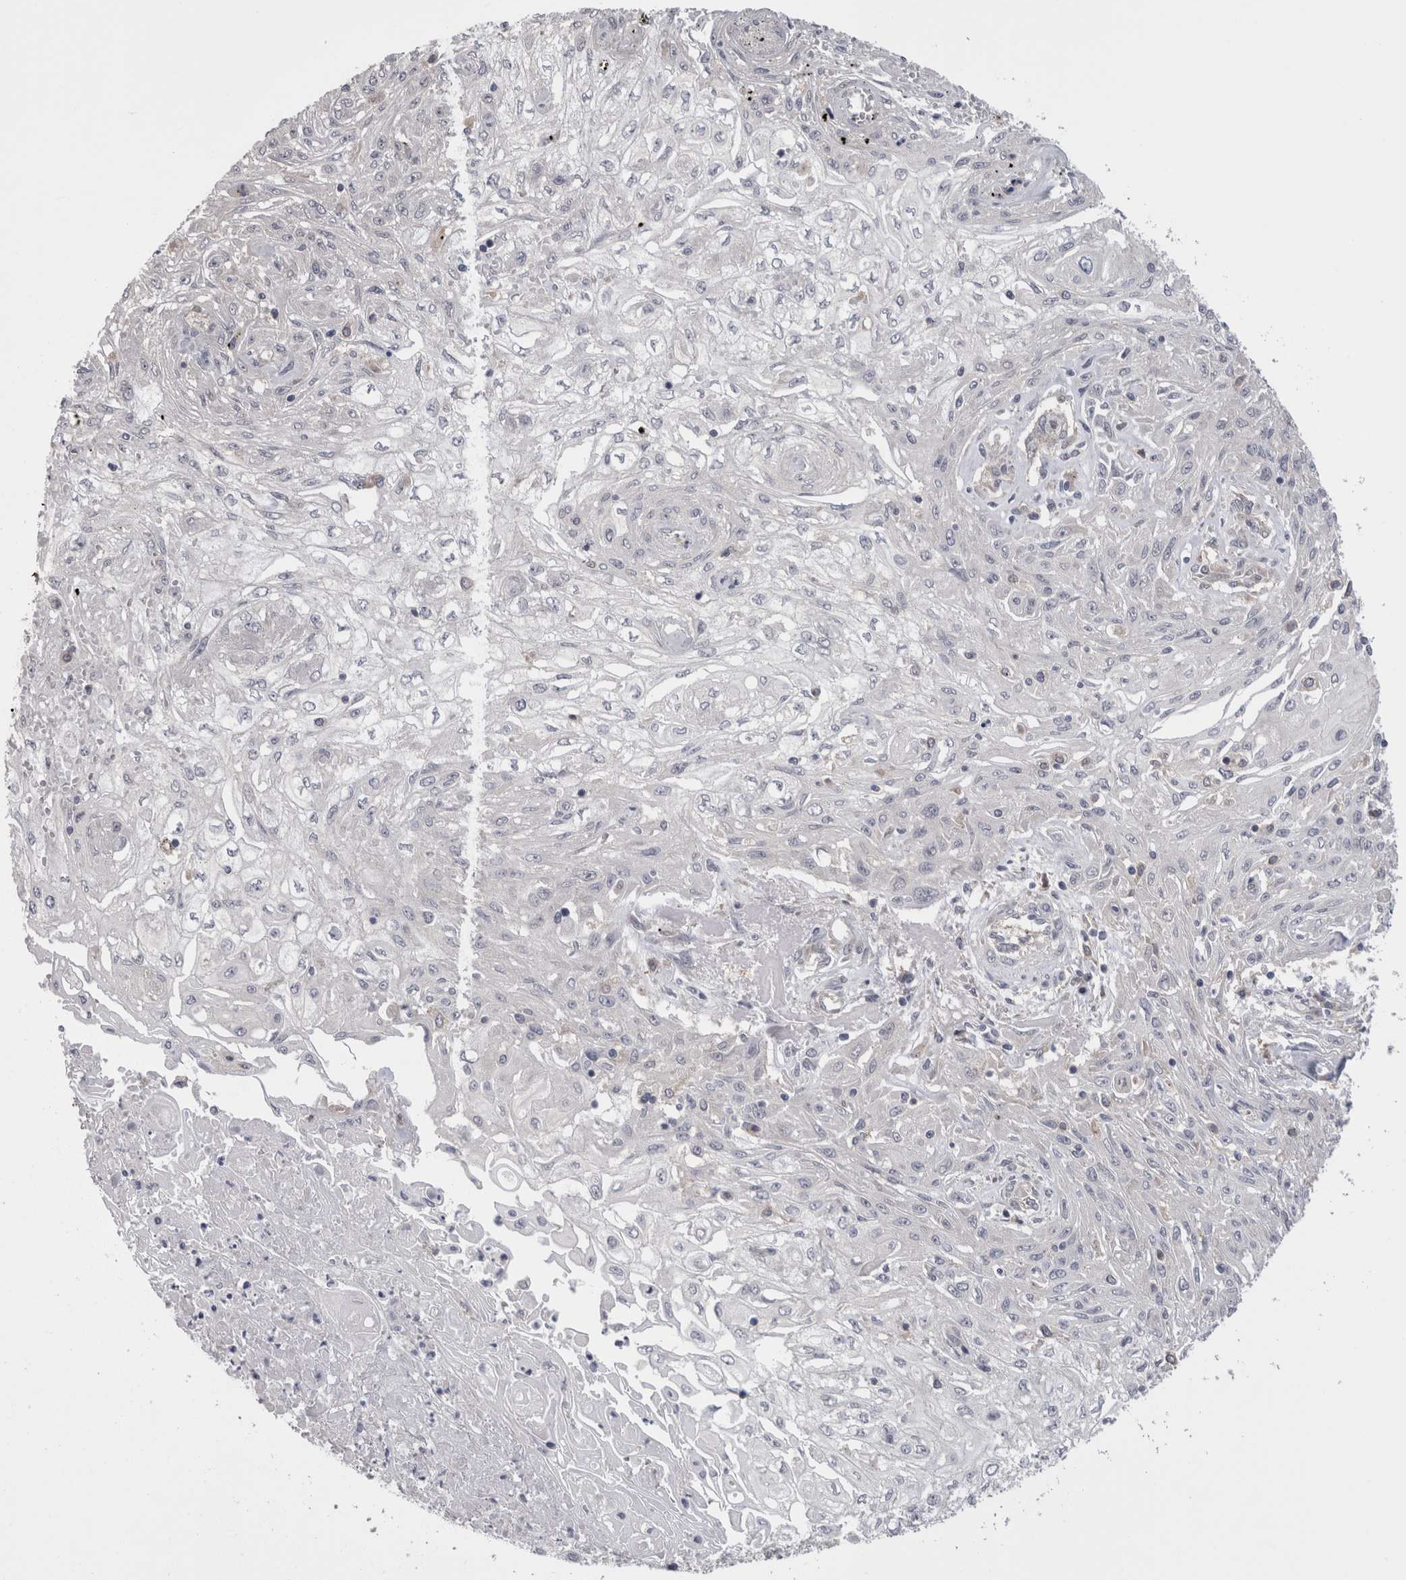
{"staining": {"intensity": "negative", "quantity": "none", "location": "none"}, "tissue": "skin cancer", "cell_type": "Tumor cells", "image_type": "cancer", "snomed": [{"axis": "morphology", "description": "Squamous cell carcinoma, NOS"}, {"axis": "morphology", "description": "Squamous cell carcinoma, metastatic, NOS"}, {"axis": "topography", "description": "Skin"}, {"axis": "topography", "description": "Lymph node"}], "caption": "The photomicrograph demonstrates no staining of tumor cells in skin cancer (squamous cell carcinoma).", "gene": "DCTN6", "patient": {"sex": "male", "age": 75}}